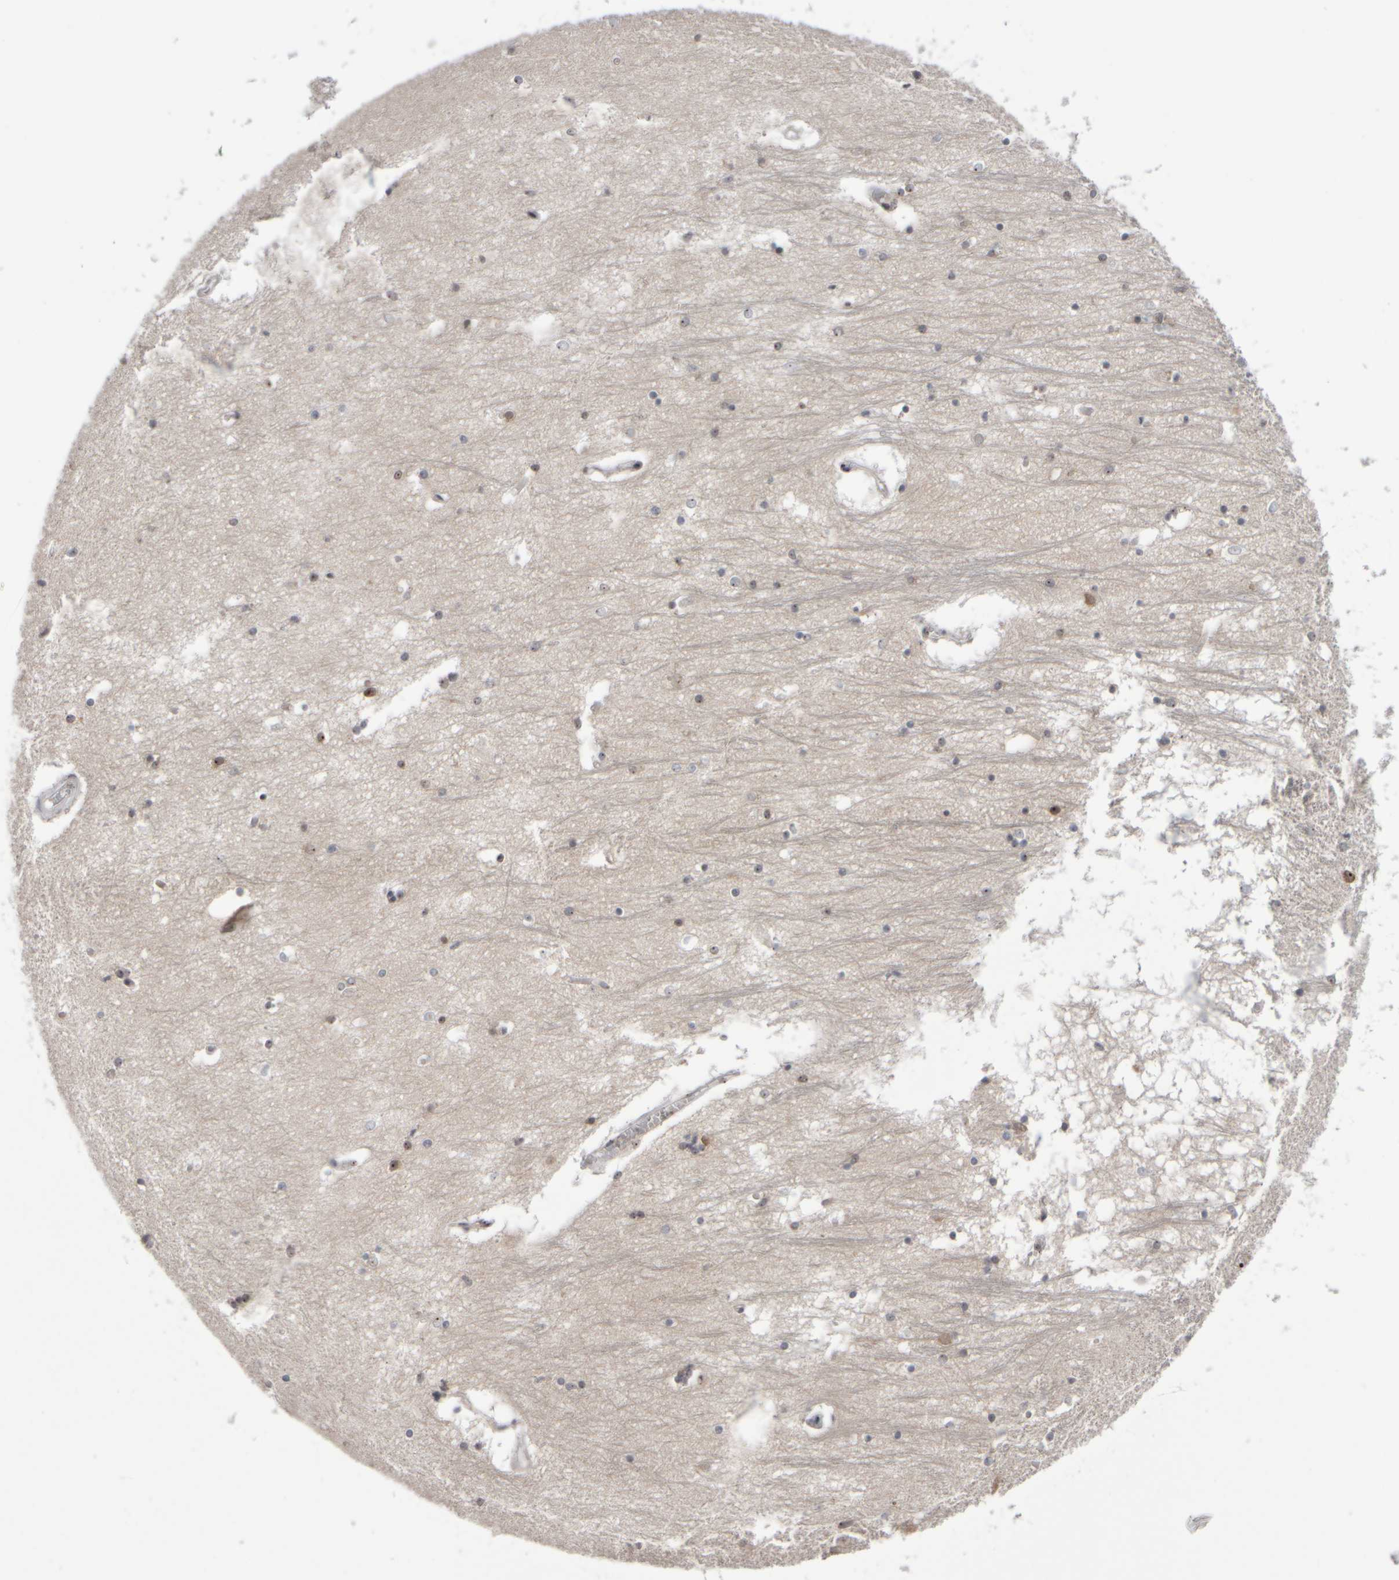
{"staining": {"intensity": "moderate", "quantity": "<25%", "location": "nuclear"}, "tissue": "hippocampus", "cell_type": "Glial cells", "image_type": "normal", "snomed": [{"axis": "morphology", "description": "Normal tissue, NOS"}, {"axis": "topography", "description": "Hippocampus"}], "caption": "An IHC histopathology image of unremarkable tissue is shown. Protein staining in brown highlights moderate nuclear positivity in hippocampus within glial cells.", "gene": "SURF6", "patient": {"sex": "male", "age": 70}}